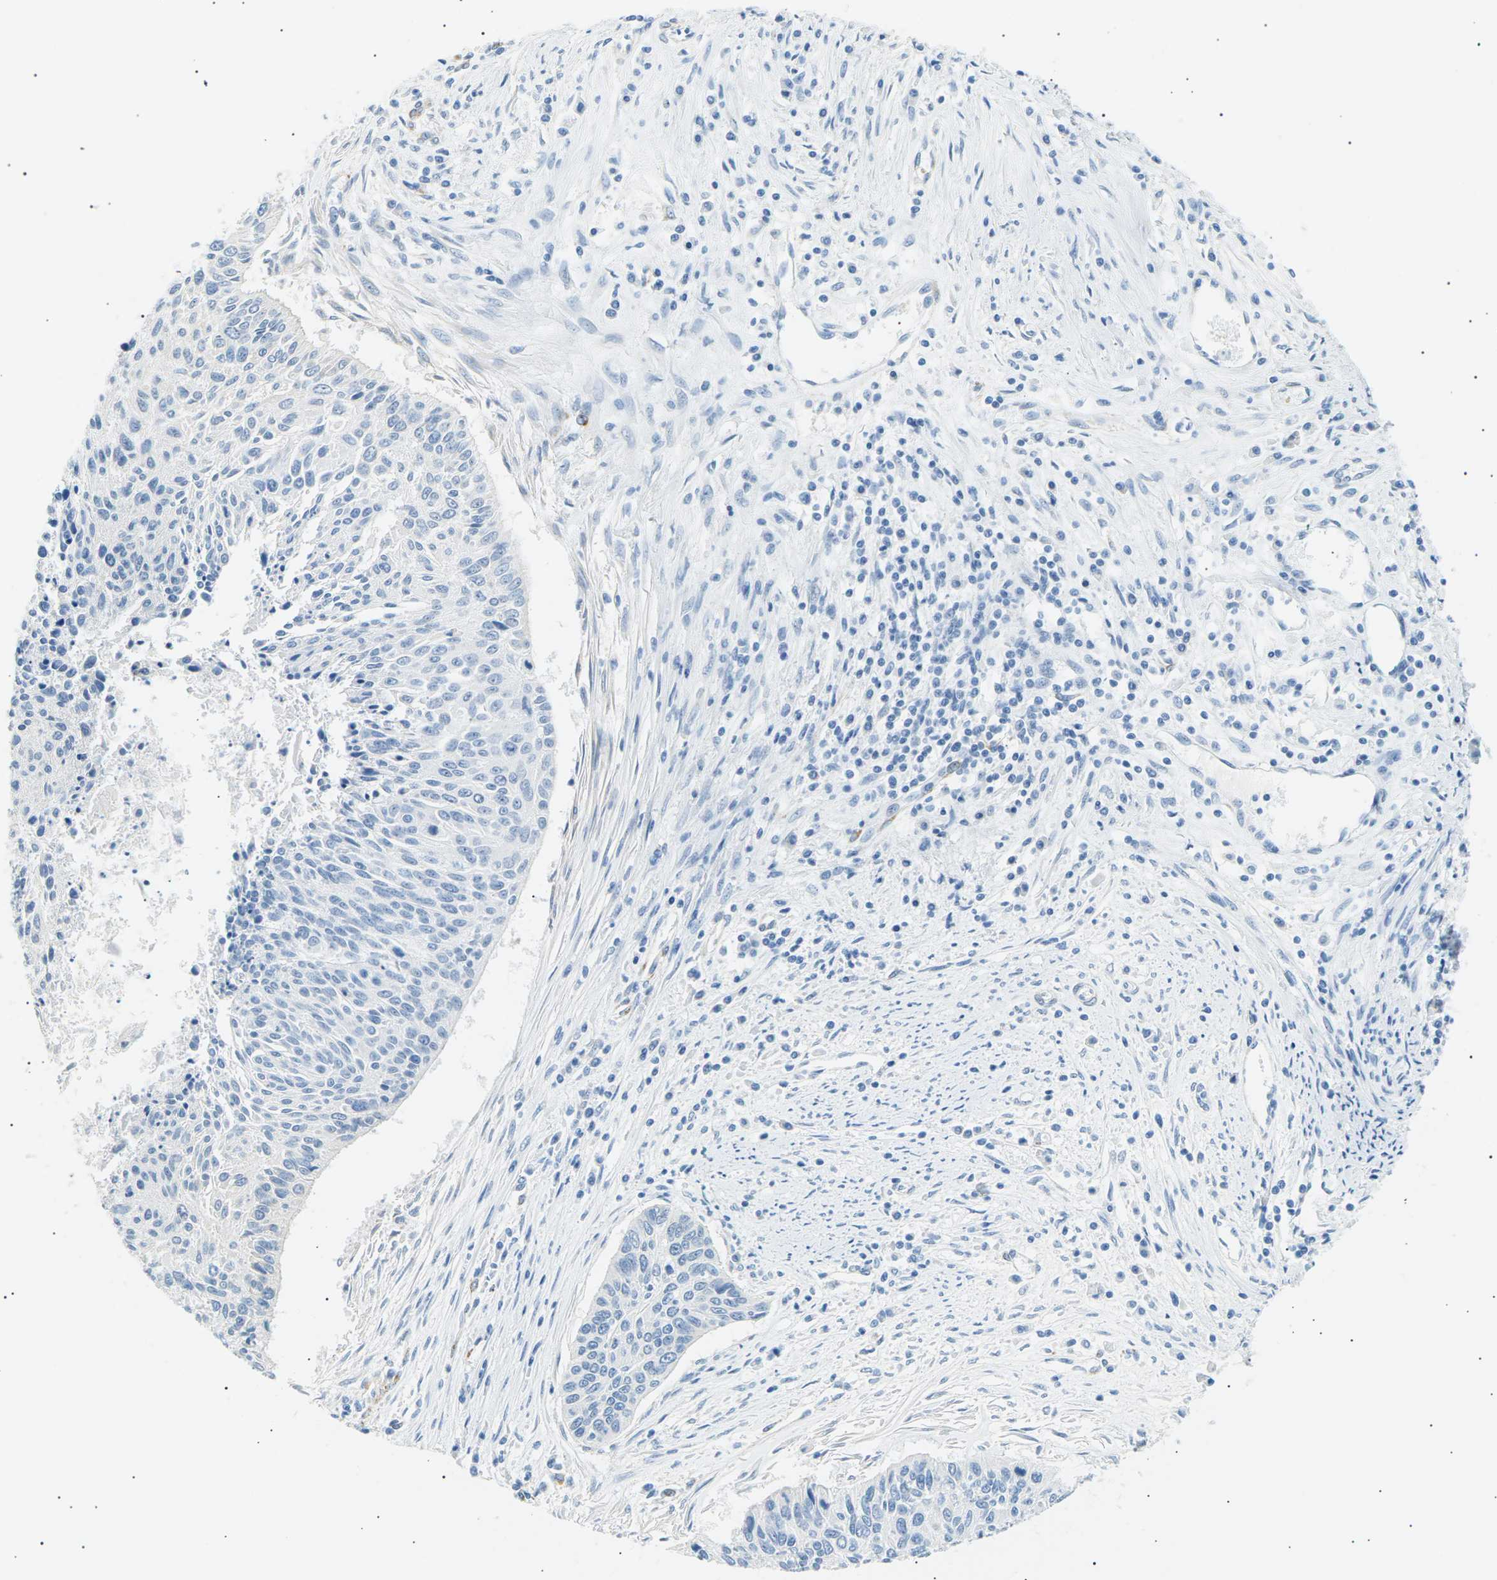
{"staining": {"intensity": "negative", "quantity": "none", "location": "none"}, "tissue": "cervical cancer", "cell_type": "Tumor cells", "image_type": "cancer", "snomed": [{"axis": "morphology", "description": "Squamous cell carcinoma, NOS"}, {"axis": "topography", "description": "Cervix"}], "caption": "A micrograph of human cervical cancer is negative for staining in tumor cells. The staining was performed using DAB to visualize the protein expression in brown, while the nuclei were stained in blue with hematoxylin (Magnification: 20x).", "gene": "SEPTIN5", "patient": {"sex": "female", "age": 55}}